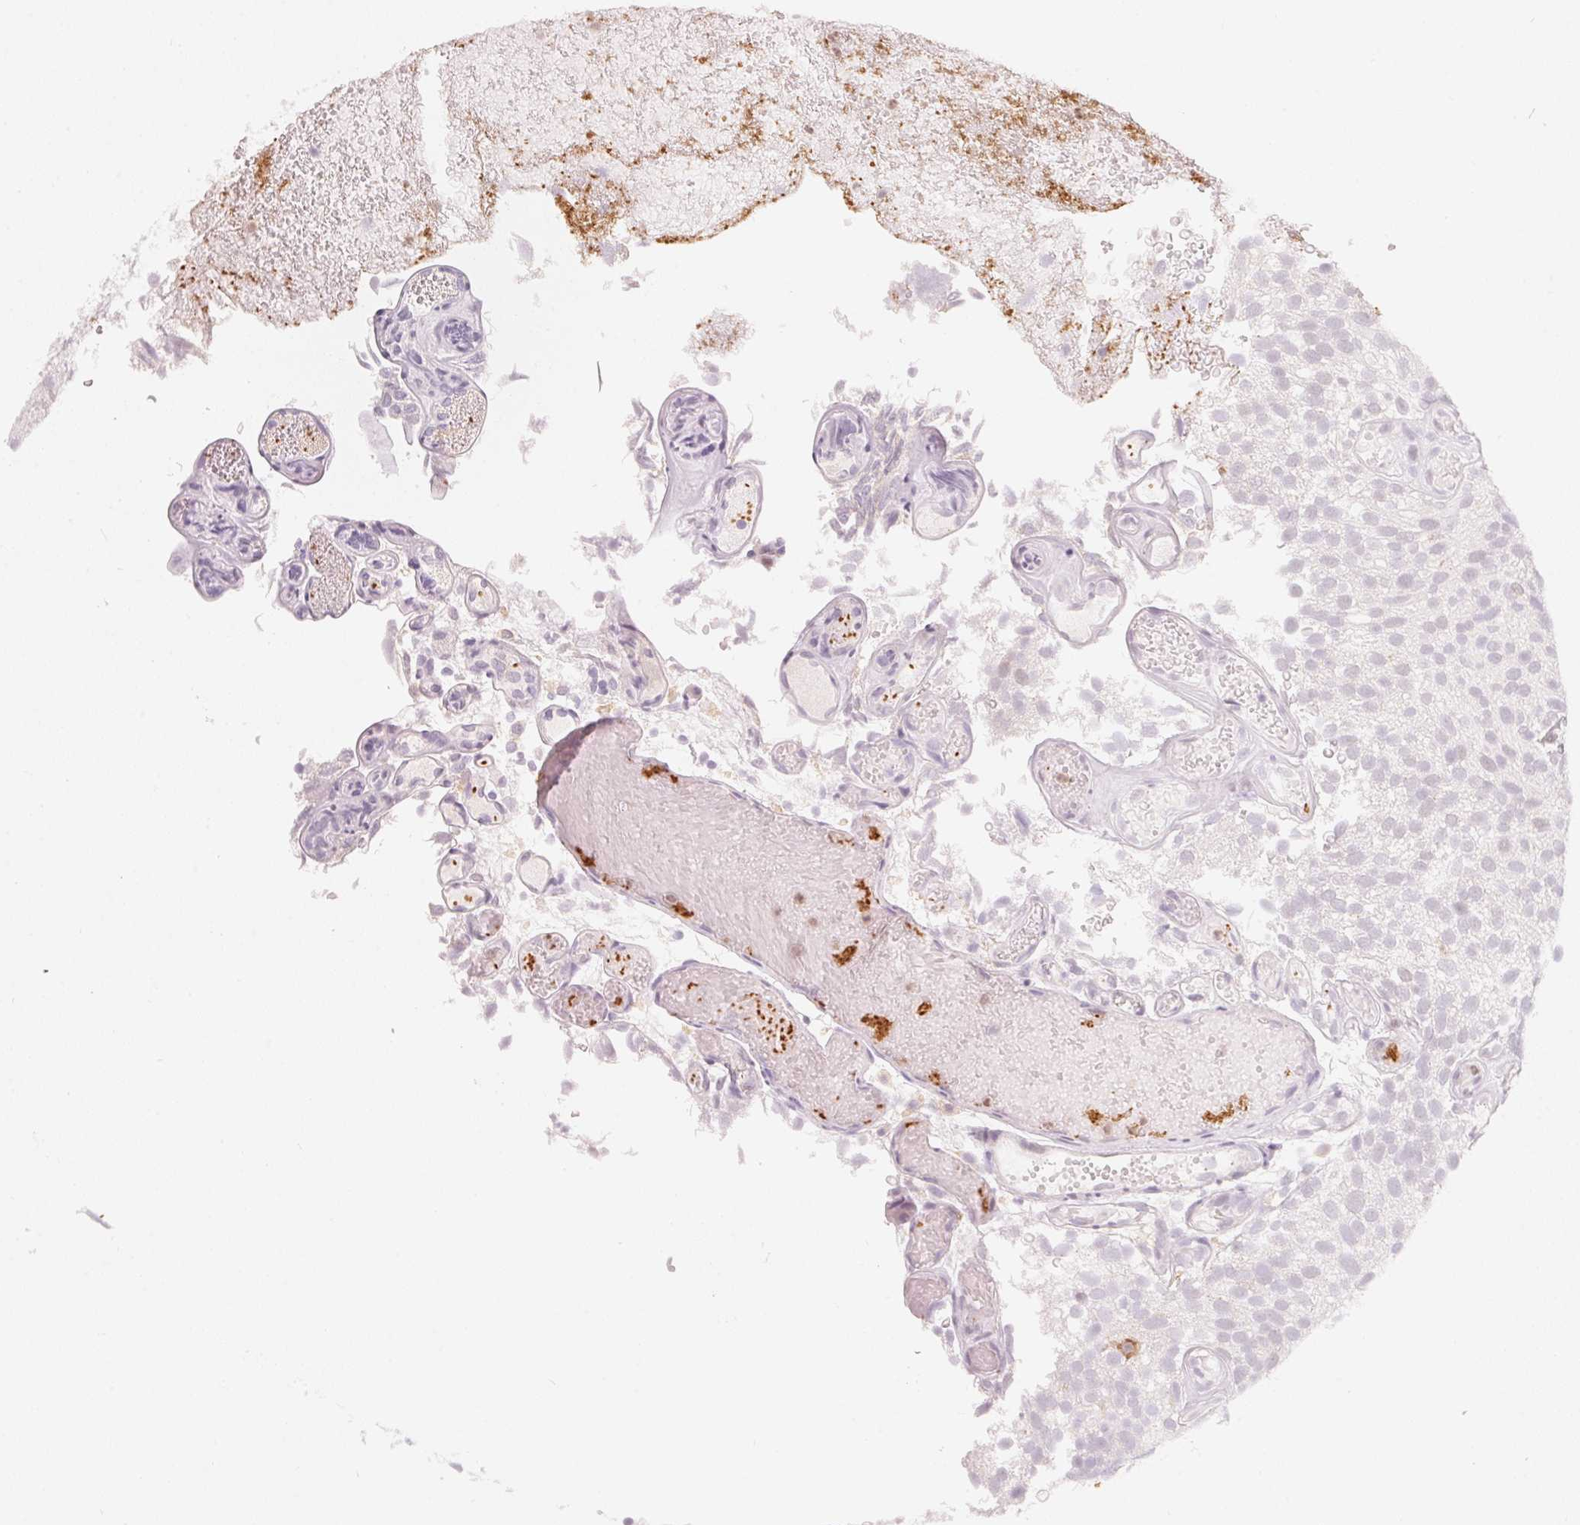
{"staining": {"intensity": "negative", "quantity": "none", "location": "none"}, "tissue": "urothelial cancer", "cell_type": "Tumor cells", "image_type": "cancer", "snomed": [{"axis": "morphology", "description": "Urothelial carcinoma, Low grade"}, {"axis": "topography", "description": "Urinary bladder"}], "caption": "DAB immunohistochemical staining of urothelial cancer reveals no significant staining in tumor cells.", "gene": "ARHGAP22", "patient": {"sex": "male", "age": 78}}